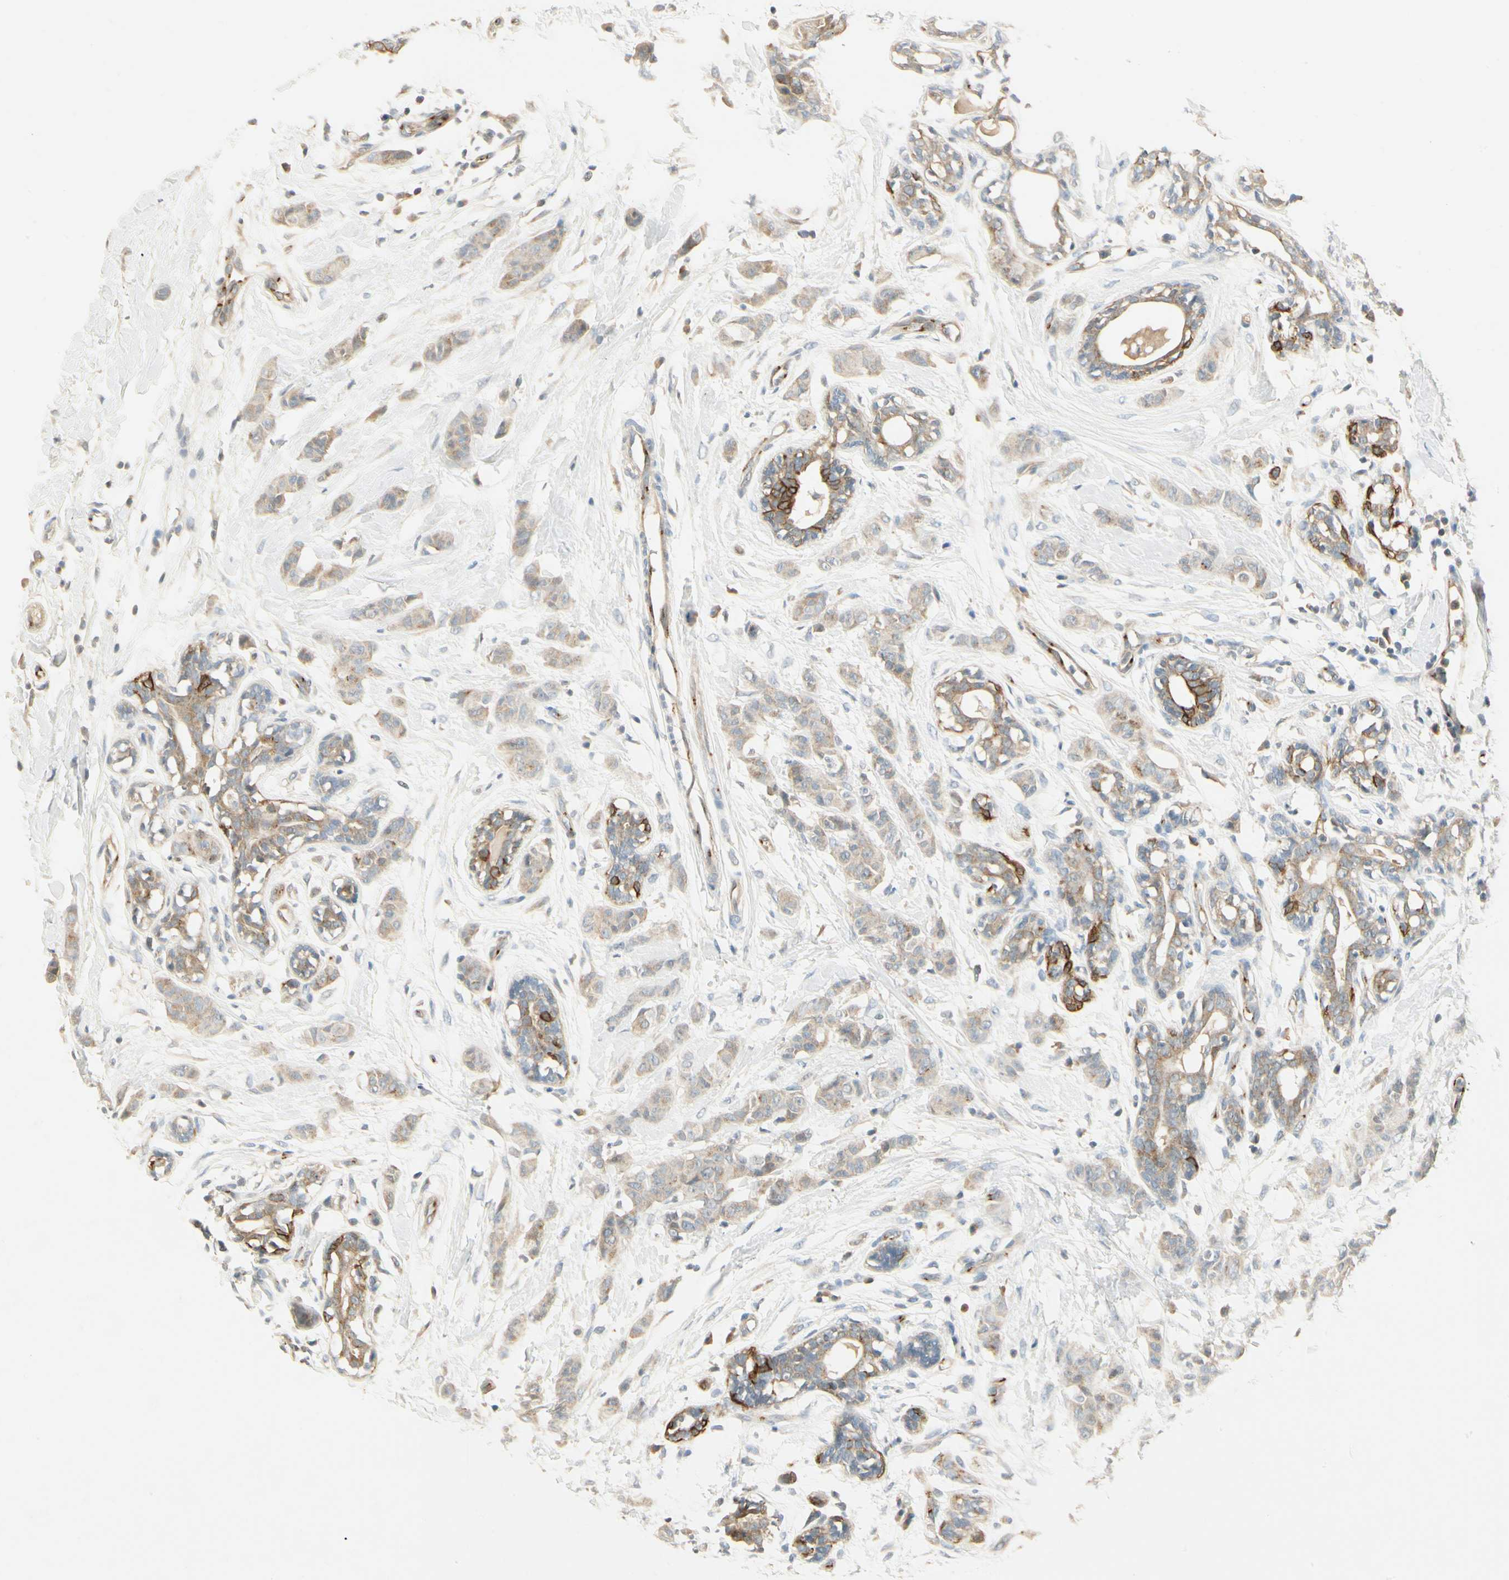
{"staining": {"intensity": "weak", "quantity": ">75%", "location": "cytoplasmic/membranous"}, "tissue": "breast cancer", "cell_type": "Tumor cells", "image_type": "cancer", "snomed": [{"axis": "morphology", "description": "Normal tissue, NOS"}, {"axis": "morphology", "description": "Duct carcinoma"}, {"axis": "topography", "description": "Breast"}], "caption": "DAB (3,3'-diaminobenzidine) immunohistochemical staining of human breast cancer (infiltrating ductal carcinoma) shows weak cytoplasmic/membranous protein expression in about >75% of tumor cells. (DAB (3,3'-diaminobenzidine) IHC with brightfield microscopy, high magnification).", "gene": "MANSC1", "patient": {"sex": "female", "age": 40}}